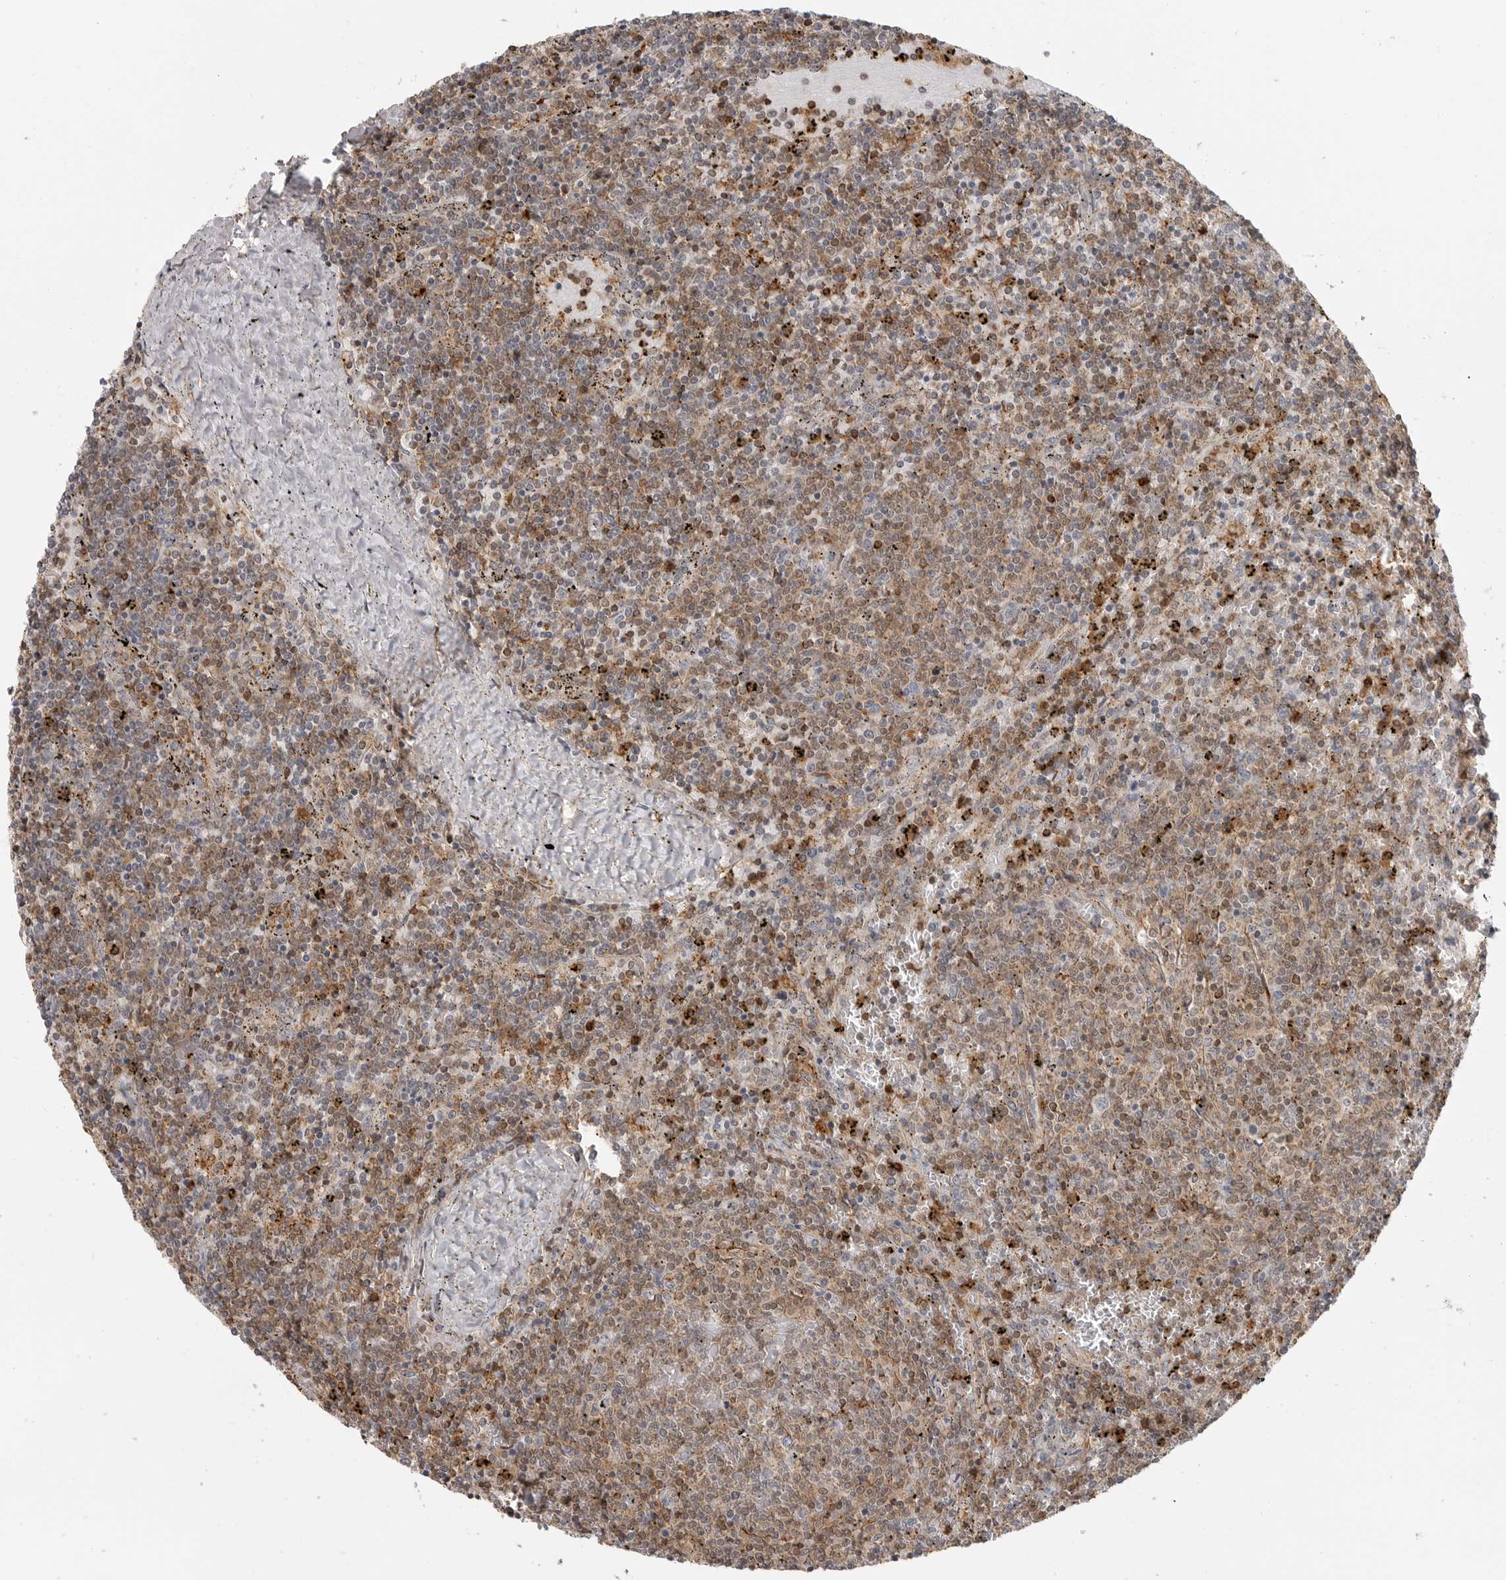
{"staining": {"intensity": "negative", "quantity": "none", "location": "none"}, "tissue": "lymphoma", "cell_type": "Tumor cells", "image_type": "cancer", "snomed": [{"axis": "morphology", "description": "Malignant lymphoma, non-Hodgkin's type, Low grade"}, {"axis": "topography", "description": "Spleen"}], "caption": "This is an immunohistochemistry (IHC) histopathology image of lymphoma. There is no expression in tumor cells.", "gene": "ANXA11", "patient": {"sex": "female", "age": 50}}